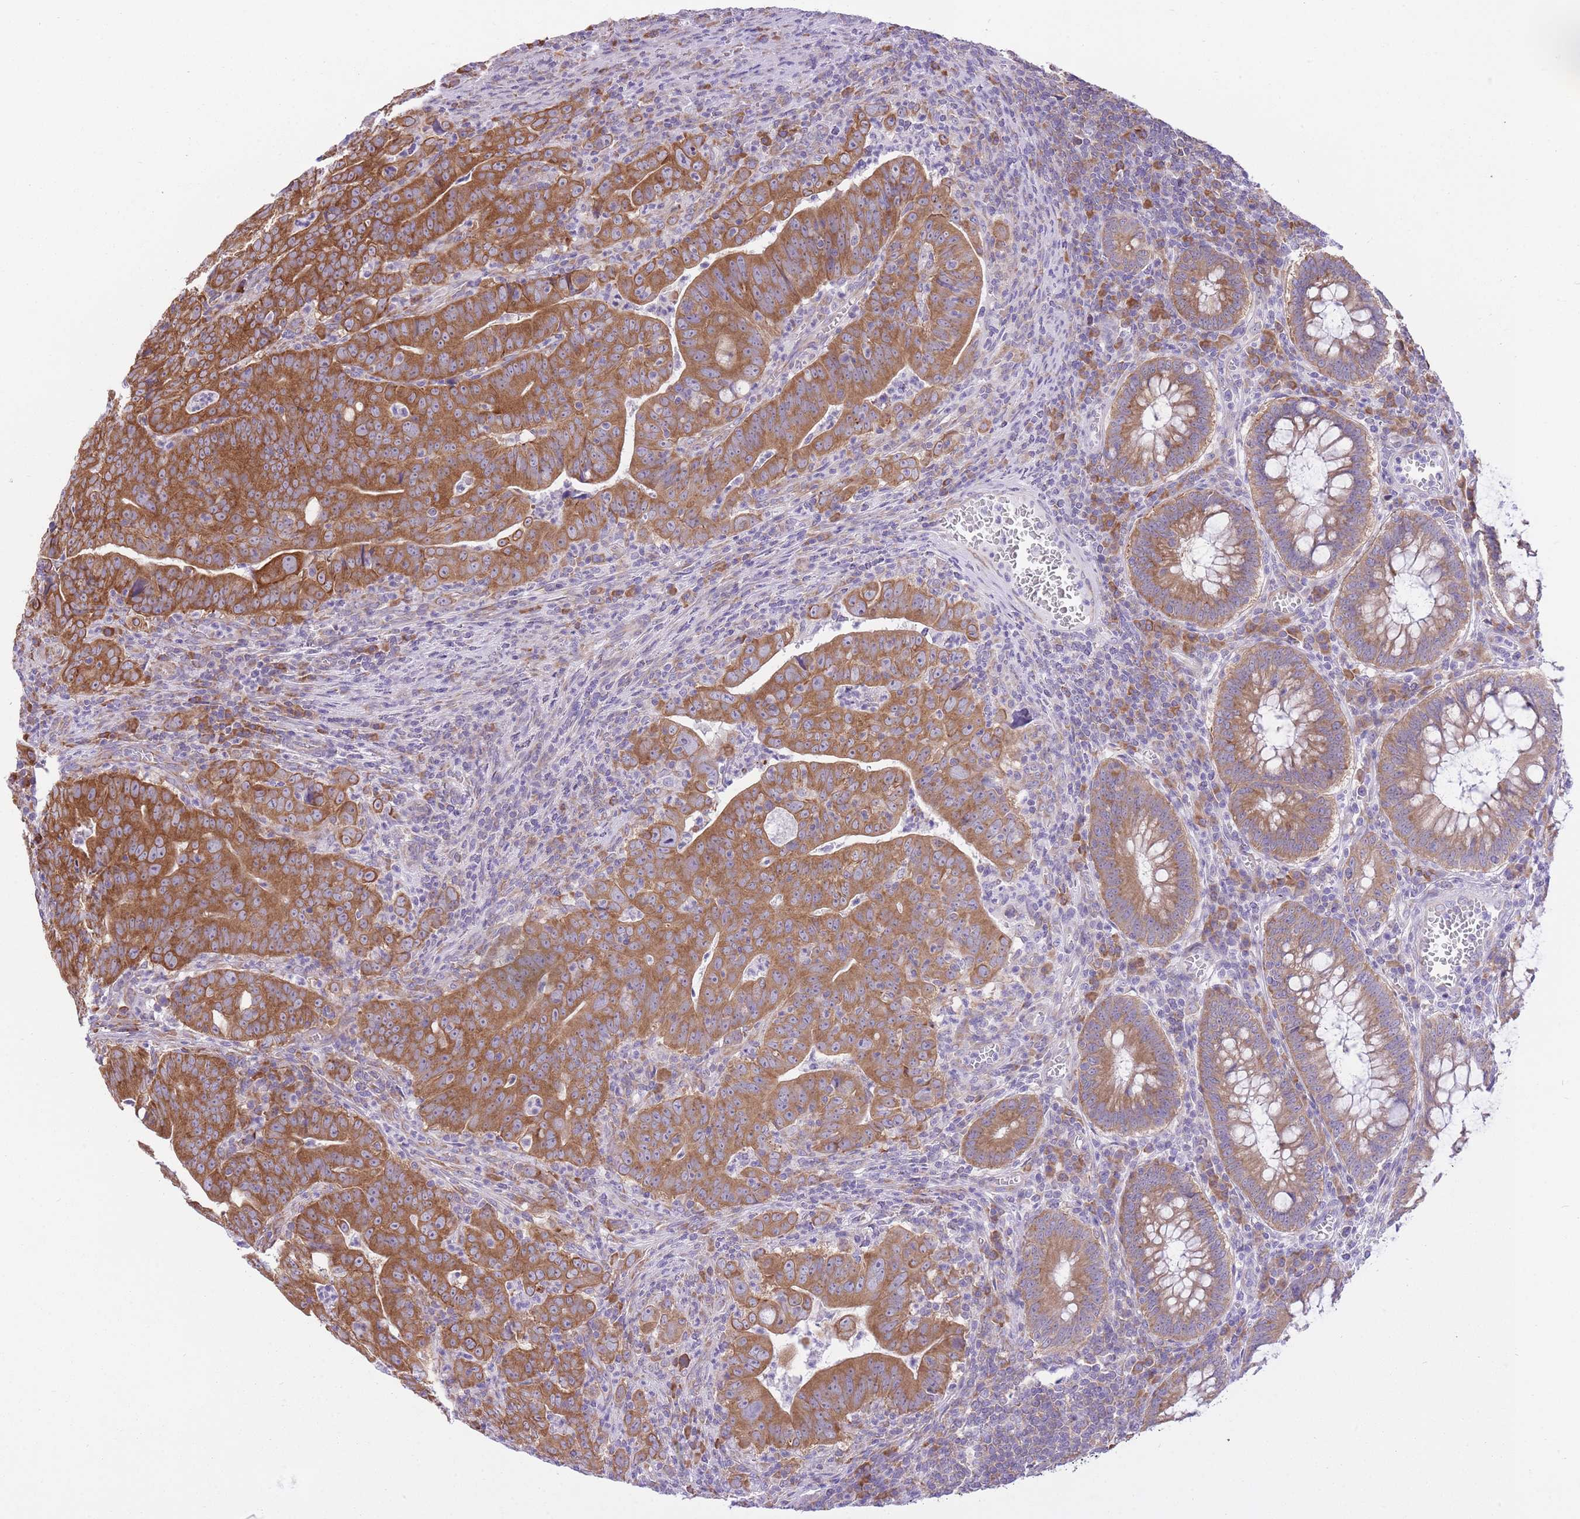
{"staining": {"intensity": "strong", "quantity": ">75%", "location": "cytoplasmic/membranous"}, "tissue": "colorectal cancer", "cell_type": "Tumor cells", "image_type": "cancer", "snomed": [{"axis": "morphology", "description": "Adenocarcinoma, NOS"}, {"axis": "topography", "description": "Rectum"}], "caption": "Colorectal adenocarcinoma stained for a protein reveals strong cytoplasmic/membranous positivity in tumor cells.", "gene": "ZNF501", "patient": {"sex": "male", "age": 69}}